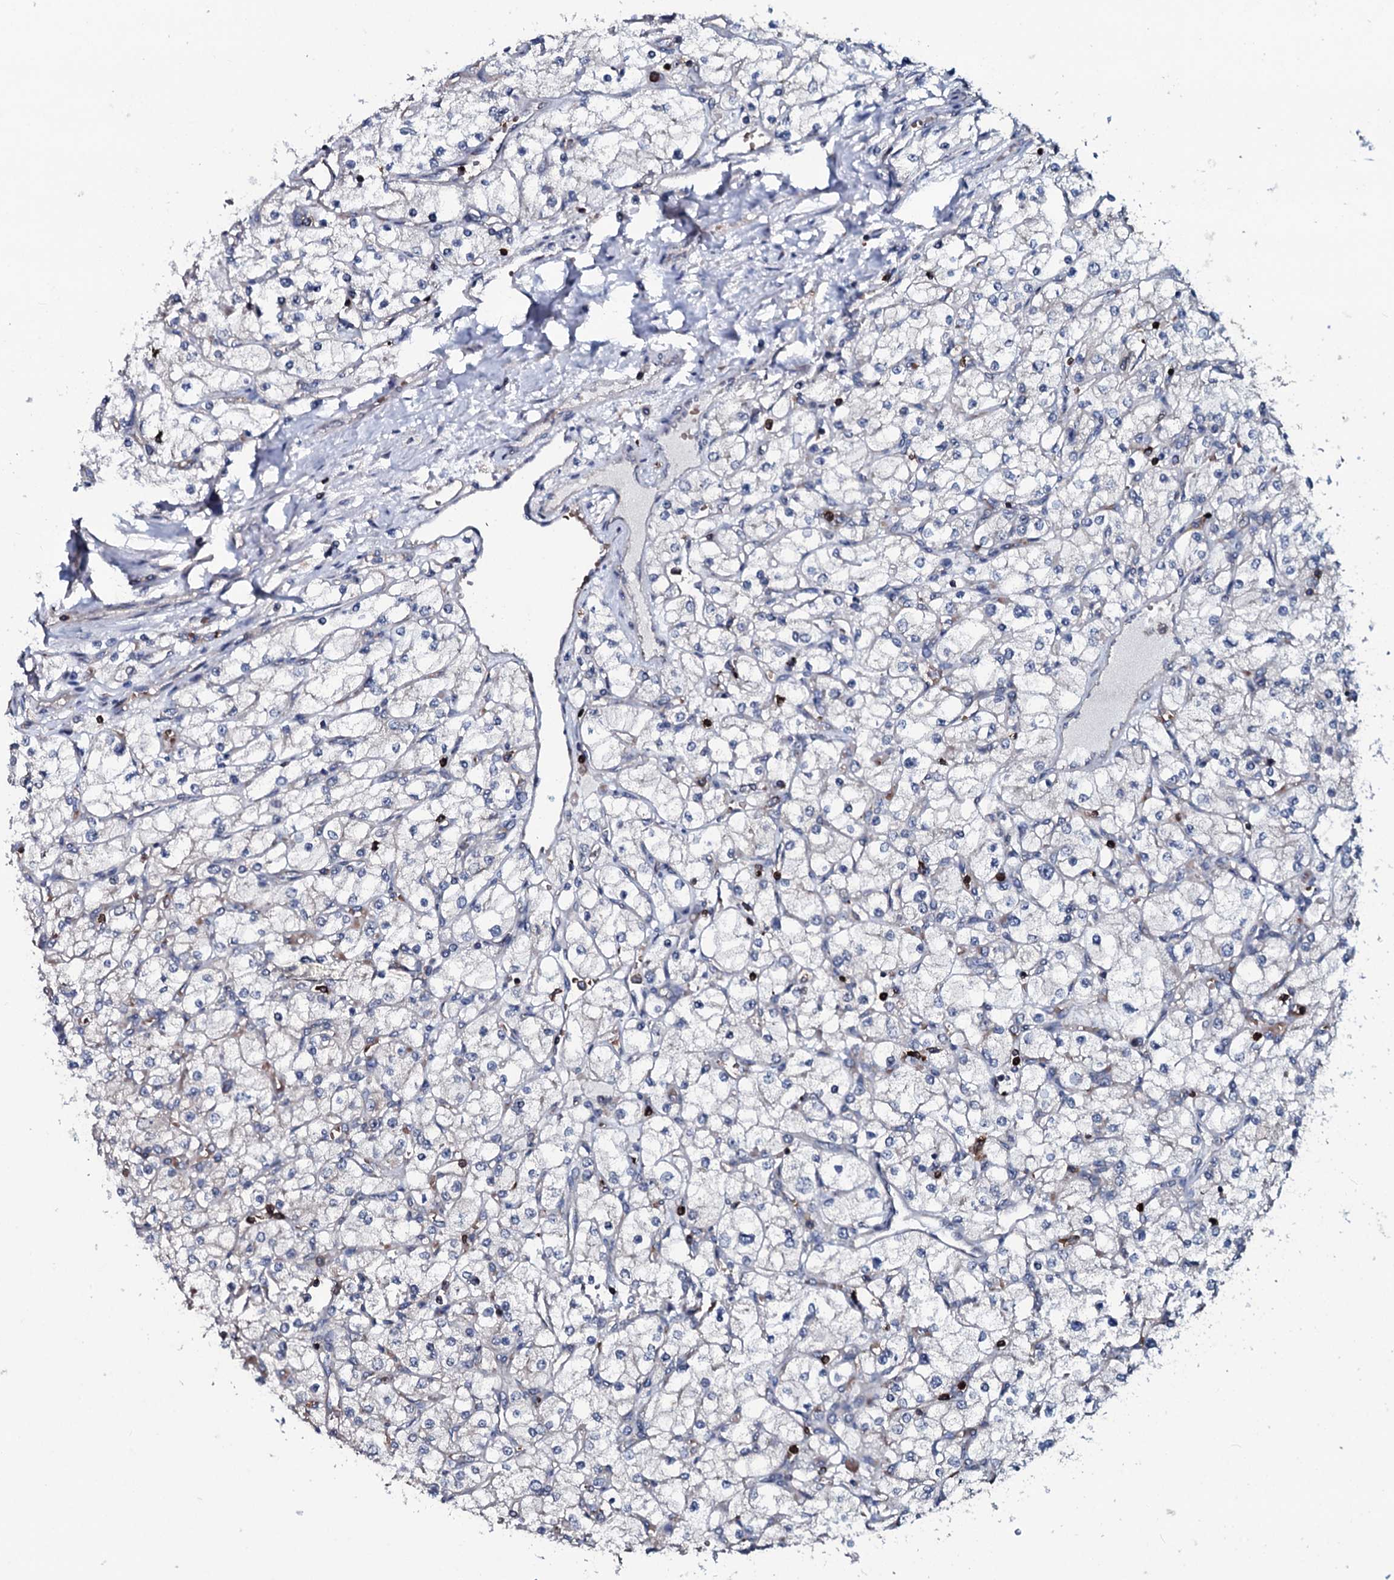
{"staining": {"intensity": "negative", "quantity": "none", "location": "none"}, "tissue": "renal cancer", "cell_type": "Tumor cells", "image_type": "cancer", "snomed": [{"axis": "morphology", "description": "Adenocarcinoma, NOS"}, {"axis": "topography", "description": "Kidney"}], "caption": "A histopathology image of renal cancer stained for a protein demonstrates no brown staining in tumor cells.", "gene": "OGFOD2", "patient": {"sex": "male", "age": 80}}